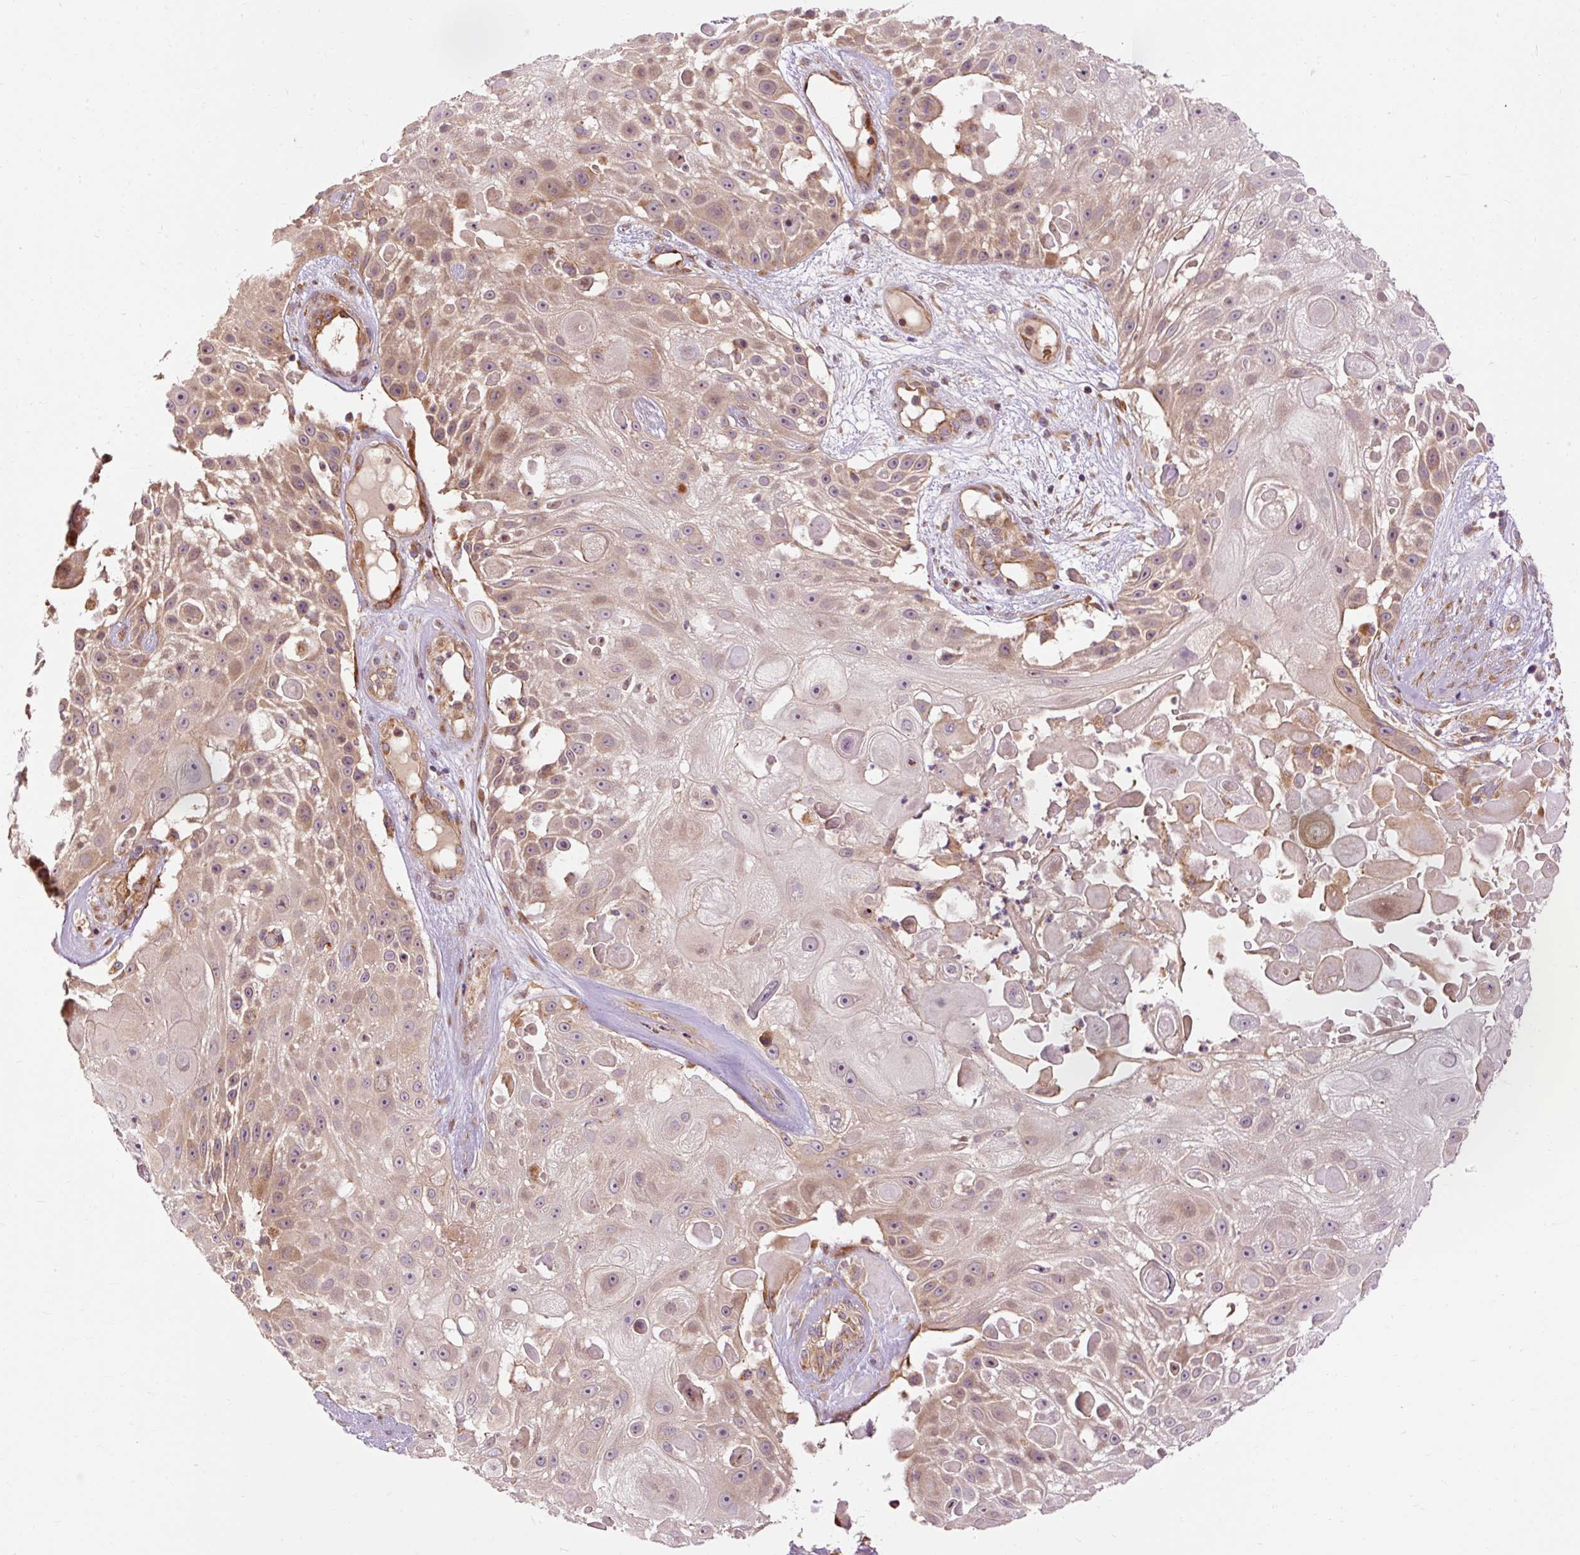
{"staining": {"intensity": "weak", "quantity": ">75%", "location": "cytoplasmic/membranous"}, "tissue": "skin cancer", "cell_type": "Tumor cells", "image_type": "cancer", "snomed": [{"axis": "morphology", "description": "Squamous cell carcinoma, NOS"}, {"axis": "topography", "description": "Skin"}], "caption": "This is a histology image of IHC staining of skin cancer (squamous cell carcinoma), which shows weak expression in the cytoplasmic/membranous of tumor cells.", "gene": "RIPOR3", "patient": {"sex": "female", "age": 86}}